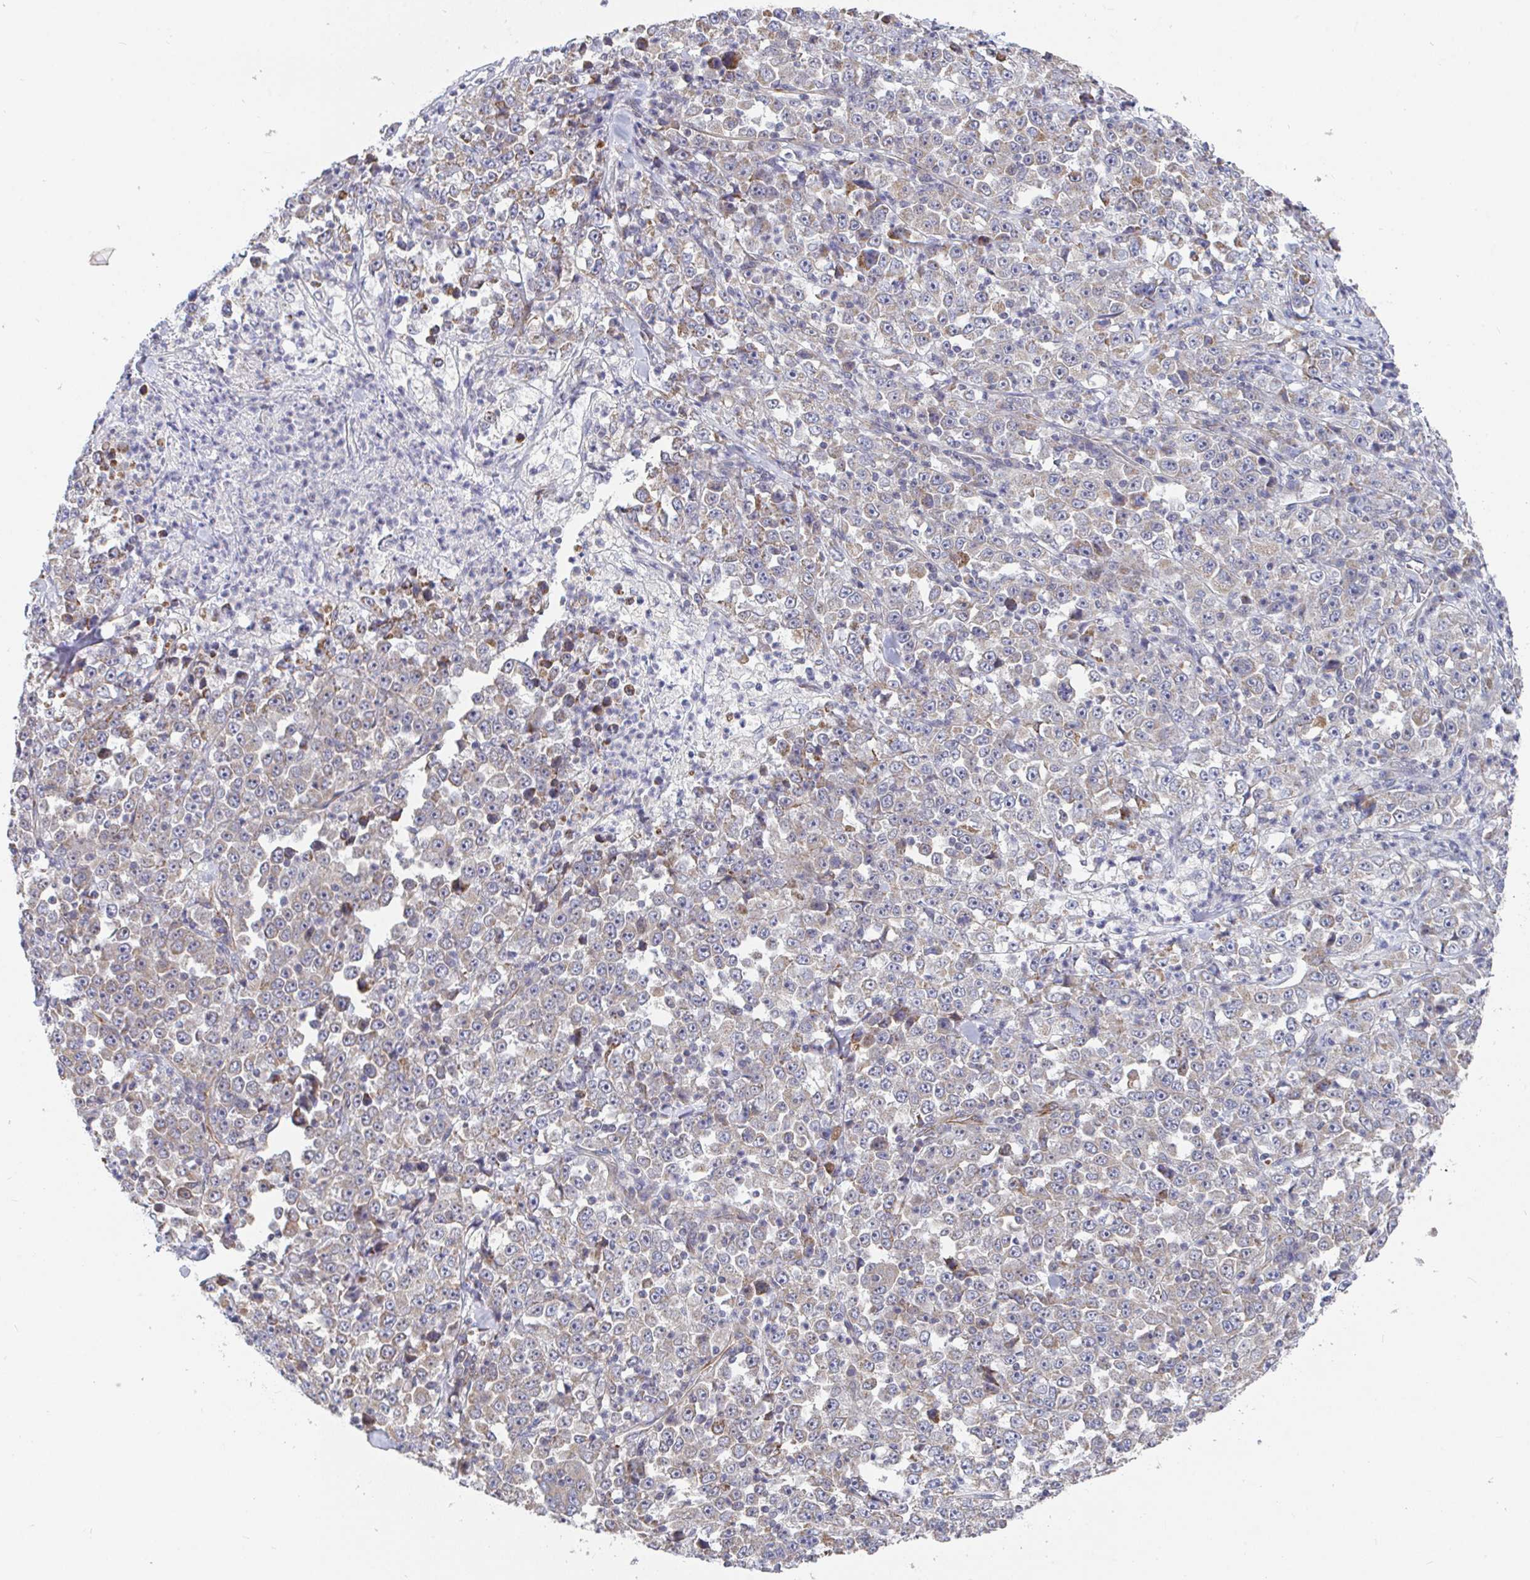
{"staining": {"intensity": "weak", "quantity": "25%-75%", "location": "cytoplasmic/membranous"}, "tissue": "stomach cancer", "cell_type": "Tumor cells", "image_type": "cancer", "snomed": [{"axis": "morphology", "description": "Normal tissue, NOS"}, {"axis": "morphology", "description": "Adenocarcinoma, NOS"}, {"axis": "topography", "description": "Stomach, upper"}, {"axis": "topography", "description": "Stomach"}], "caption": "About 25%-75% of tumor cells in adenocarcinoma (stomach) display weak cytoplasmic/membranous protein expression as visualized by brown immunohistochemical staining.", "gene": "EIF1AD", "patient": {"sex": "male", "age": 59}}